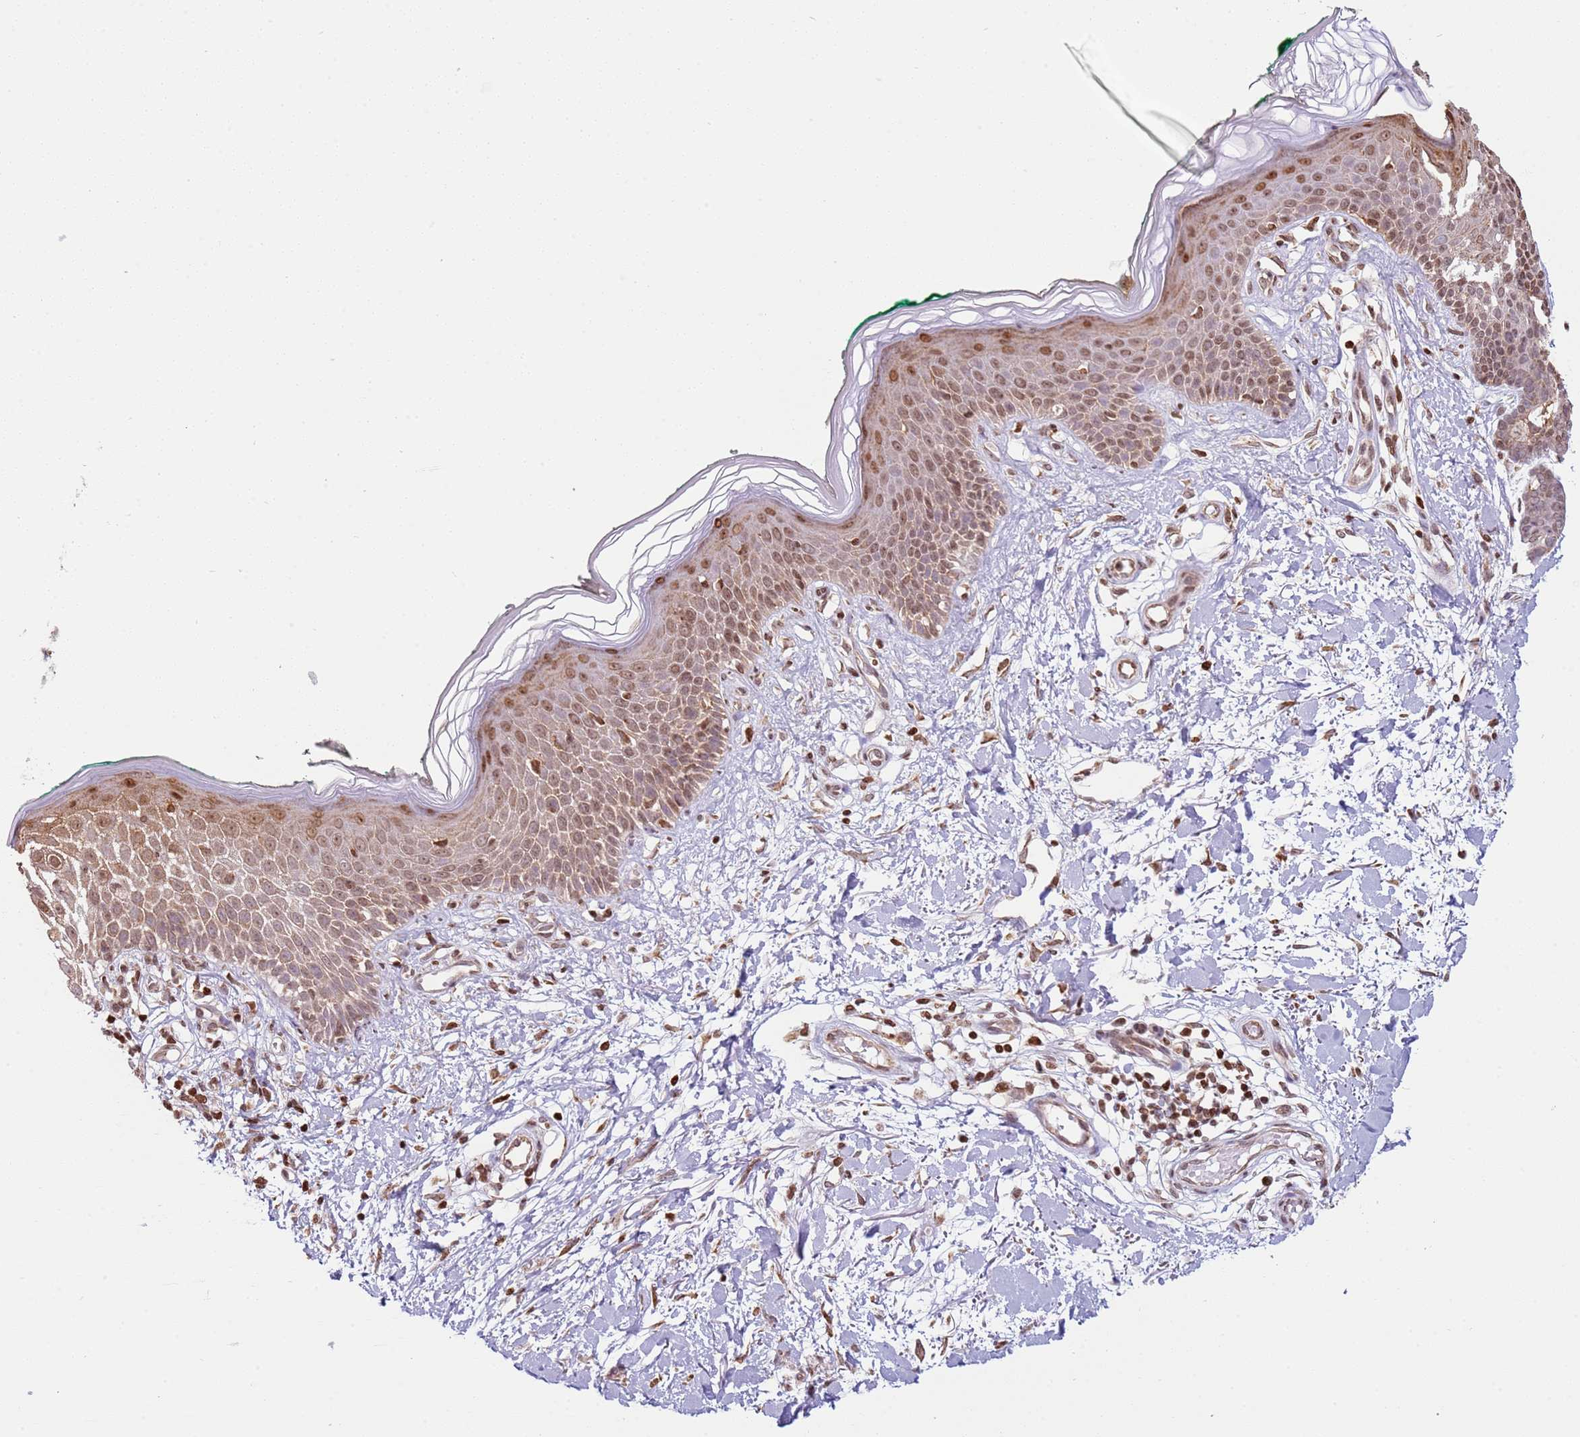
{"staining": {"intensity": "moderate", "quantity": ">75%", "location": "cytoplasmic/membranous,nuclear"}, "tissue": "skin", "cell_type": "Fibroblasts", "image_type": "normal", "snomed": [{"axis": "morphology", "description": "Normal tissue, NOS"}, {"axis": "morphology", "description": "Malignant melanoma, NOS"}, {"axis": "topography", "description": "Skin"}], "caption": "High-power microscopy captured an immunohistochemistry (IHC) image of unremarkable skin, revealing moderate cytoplasmic/membranous,nuclear staining in approximately >75% of fibroblasts.", "gene": "SCAF1", "patient": {"sex": "male", "age": 62}}